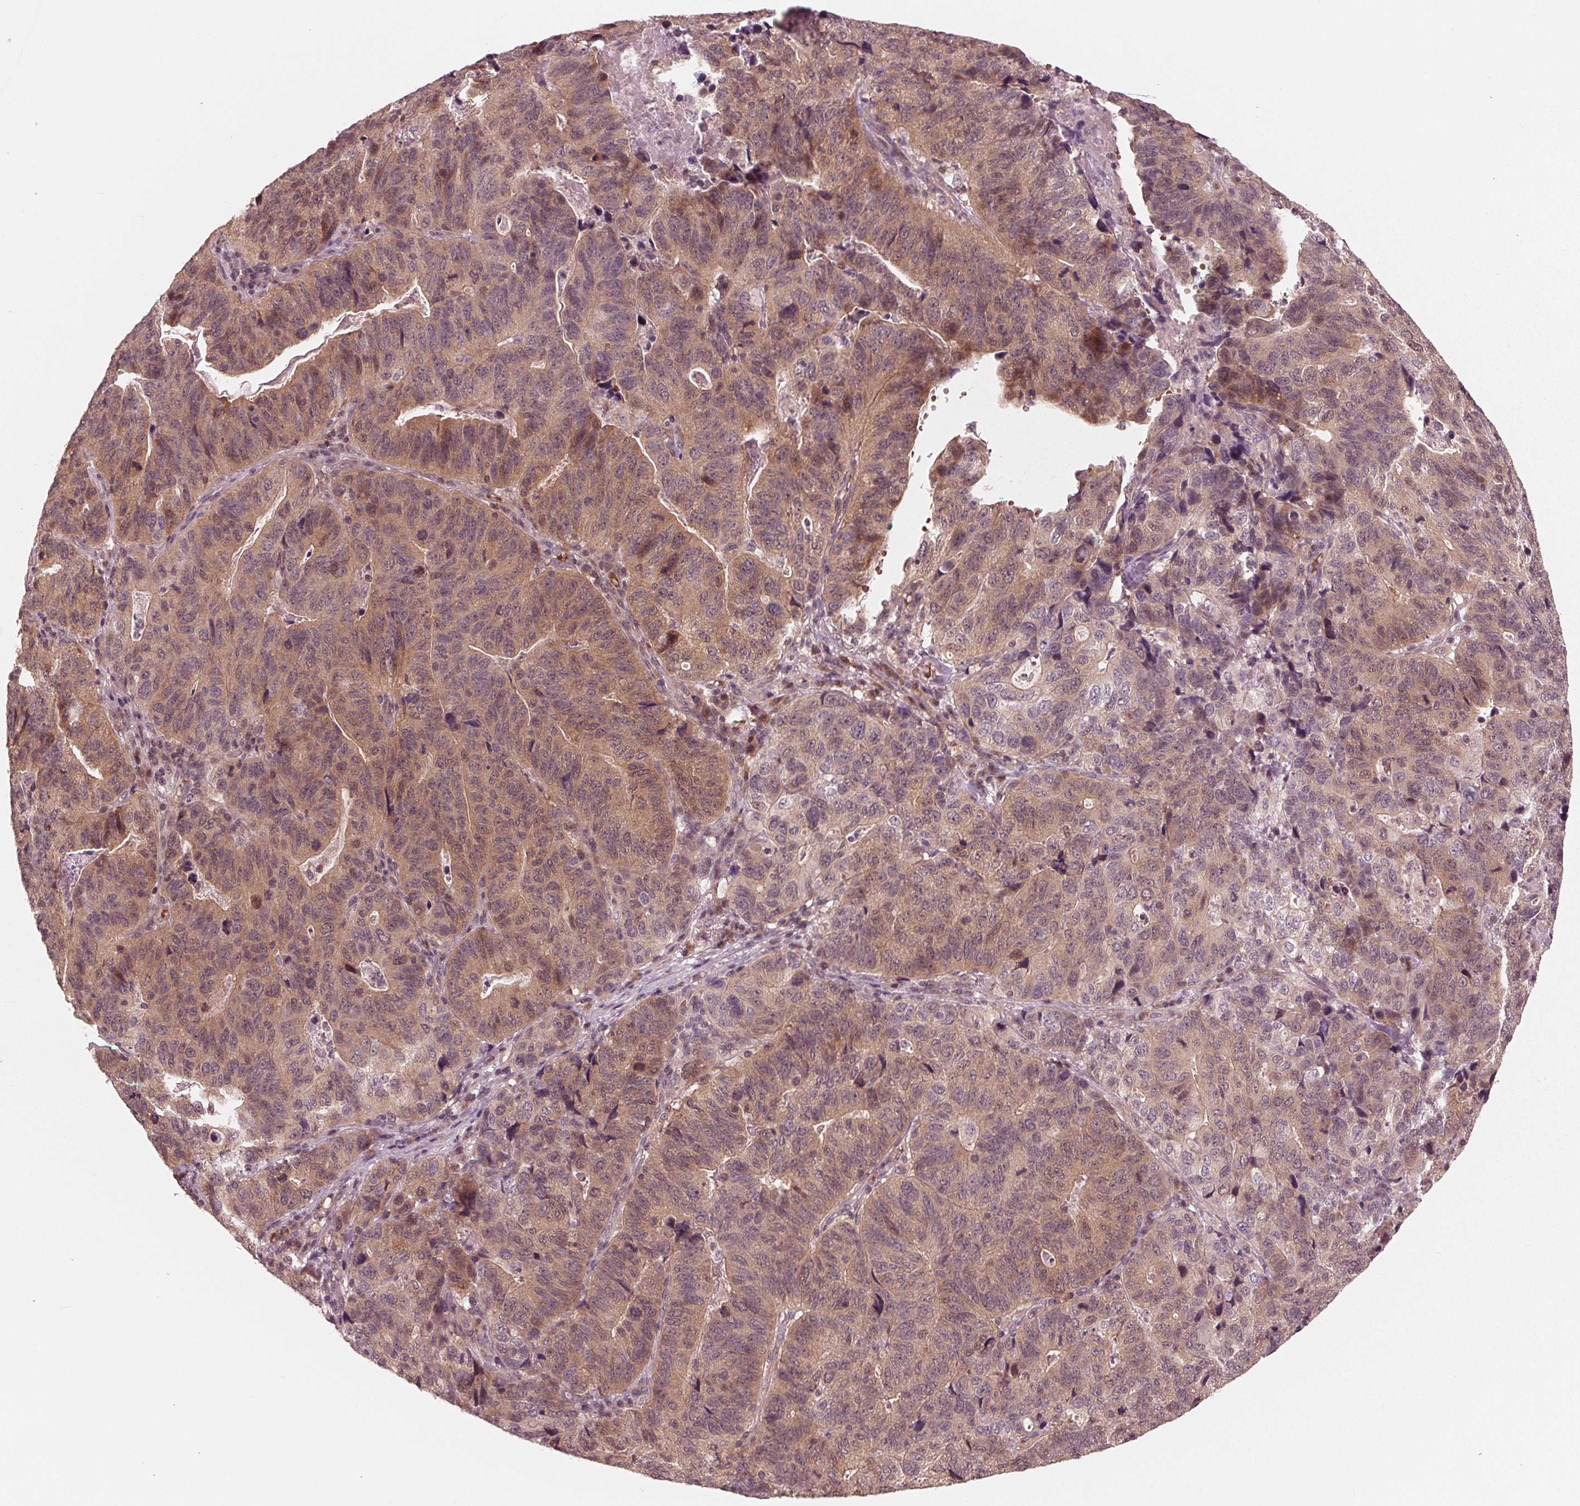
{"staining": {"intensity": "weak", "quantity": ">75%", "location": "cytoplasmic/membranous"}, "tissue": "stomach cancer", "cell_type": "Tumor cells", "image_type": "cancer", "snomed": [{"axis": "morphology", "description": "Adenocarcinoma, NOS"}, {"axis": "topography", "description": "Stomach, upper"}], "caption": "Stomach adenocarcinoma stained with DAB IHC exhibits low levels of weak cytoplasmic/membranous positivity in approximately >75% of tumor cells.", "gene": "UBALD1", "patient": {"sex": "female", "age": 67}}